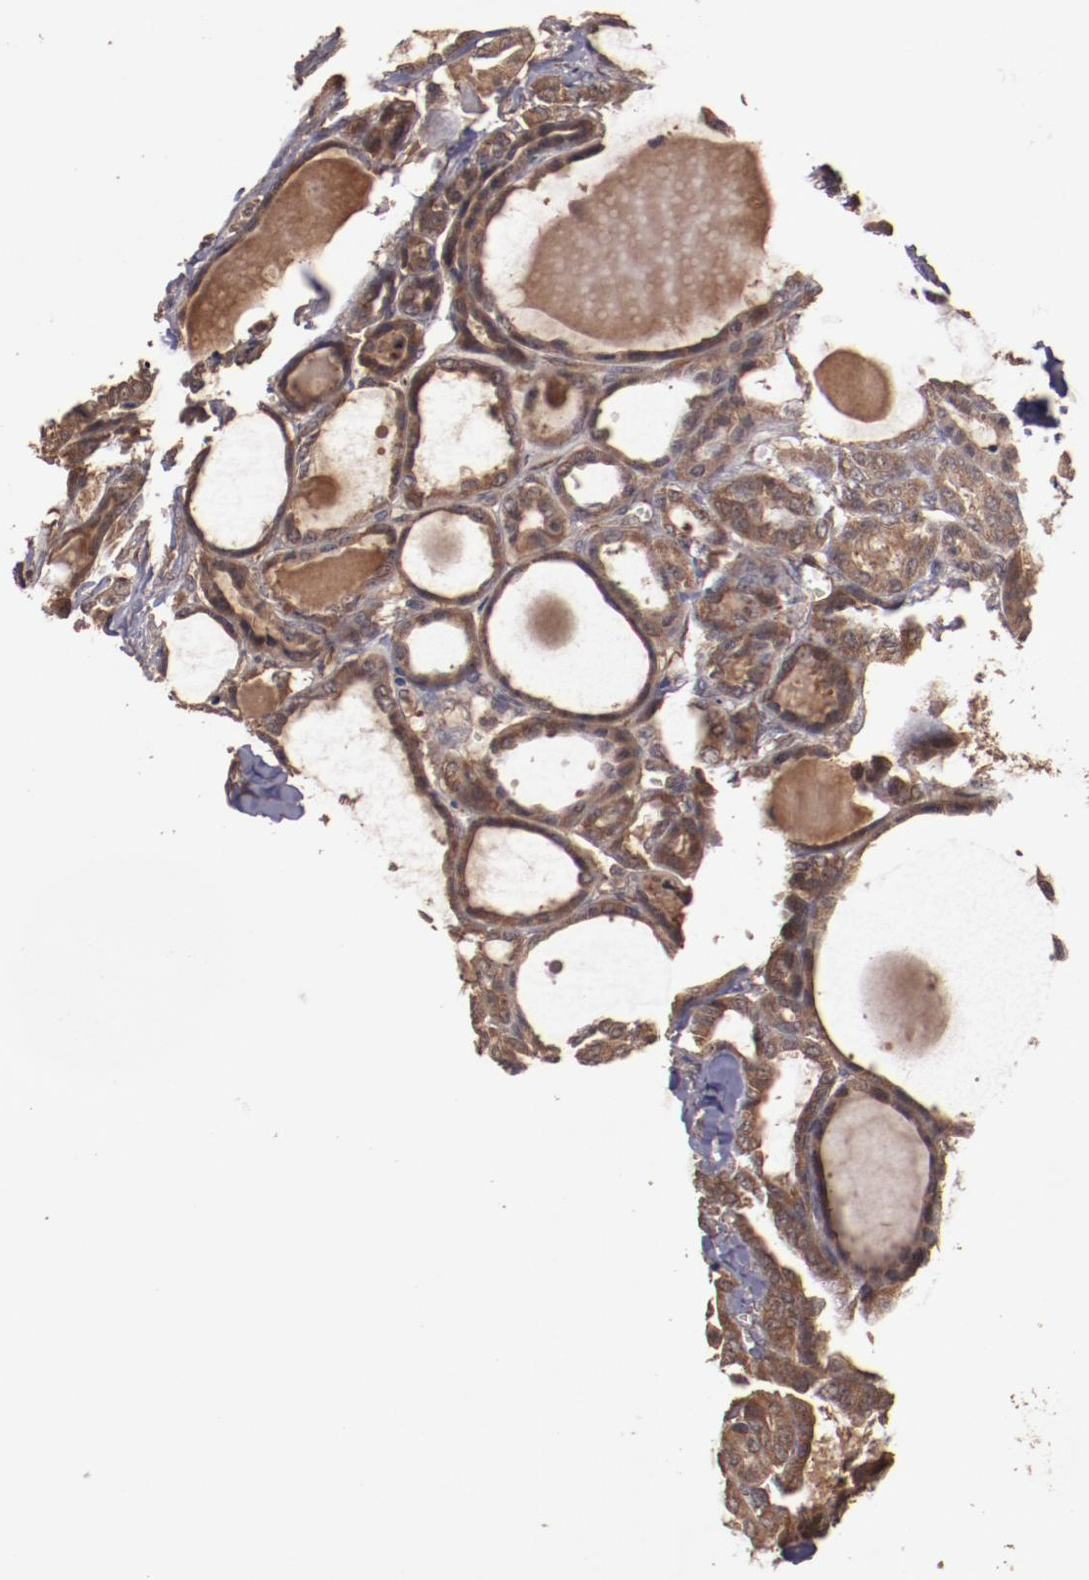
{"staining": {"intensity": "strong", "quantity": ">75%", "location": "cytoplasmic/membranous"}, "tissue": "thyroid cancer", "cell_type": "Tumor cells", "image_type": "cancer", "snomed": [{"axis": "morphology", "description": "Carcinoma, NOS"}, {"axis": "topography", "description": "Thyroid gland"}], "caption": "This photomicrograph shows immunohistochemistry (IHC) staining of human thyroid cancer (carcinoma), with high strong cytoplasmic/membranous staining in approximately >75% of tumor cells.", "gene": "TXNDC16", "patient": {"sex": "female", "age": 91}}